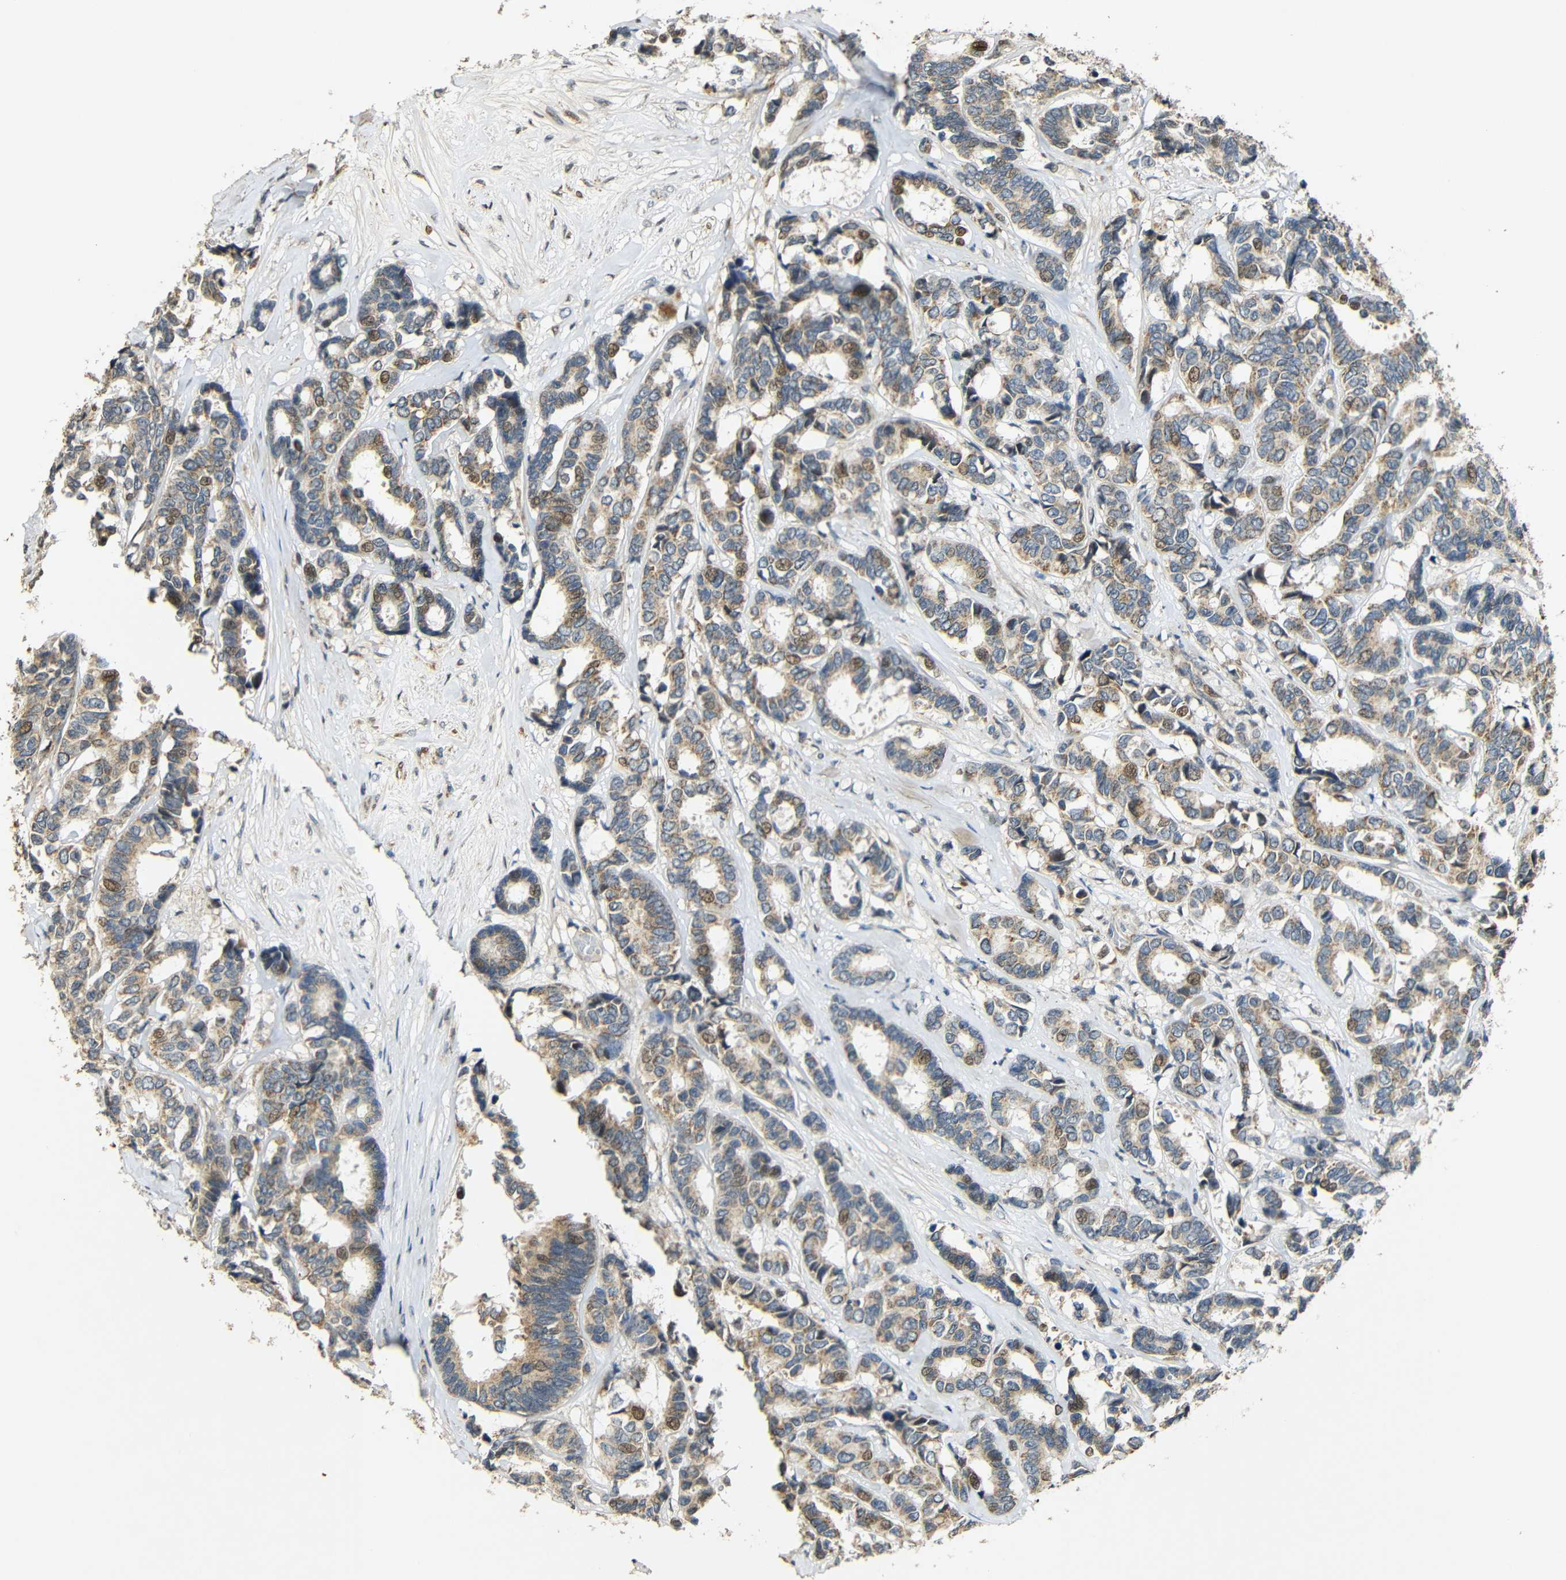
{"staining": {"intensity": "moderate", "quantity": ">75%", "location": "cytoplasmic/membranous"}, "tissue": "breast cancer", "cell_type": "Tumor cells", "image_type": "cancer", "snomed": [{"axis": "morphology", "description": "Duct carcinoma"}, {"axis": "topography", "description": "Breast"}], "caption": "Intraductal carcinoma (breast) stained for a protein reveals moderate cytoplasmic/membranous positivity in tumor cells.", "gene": "KAZALD1", "patient": {"sex": "female", "age": 87}}